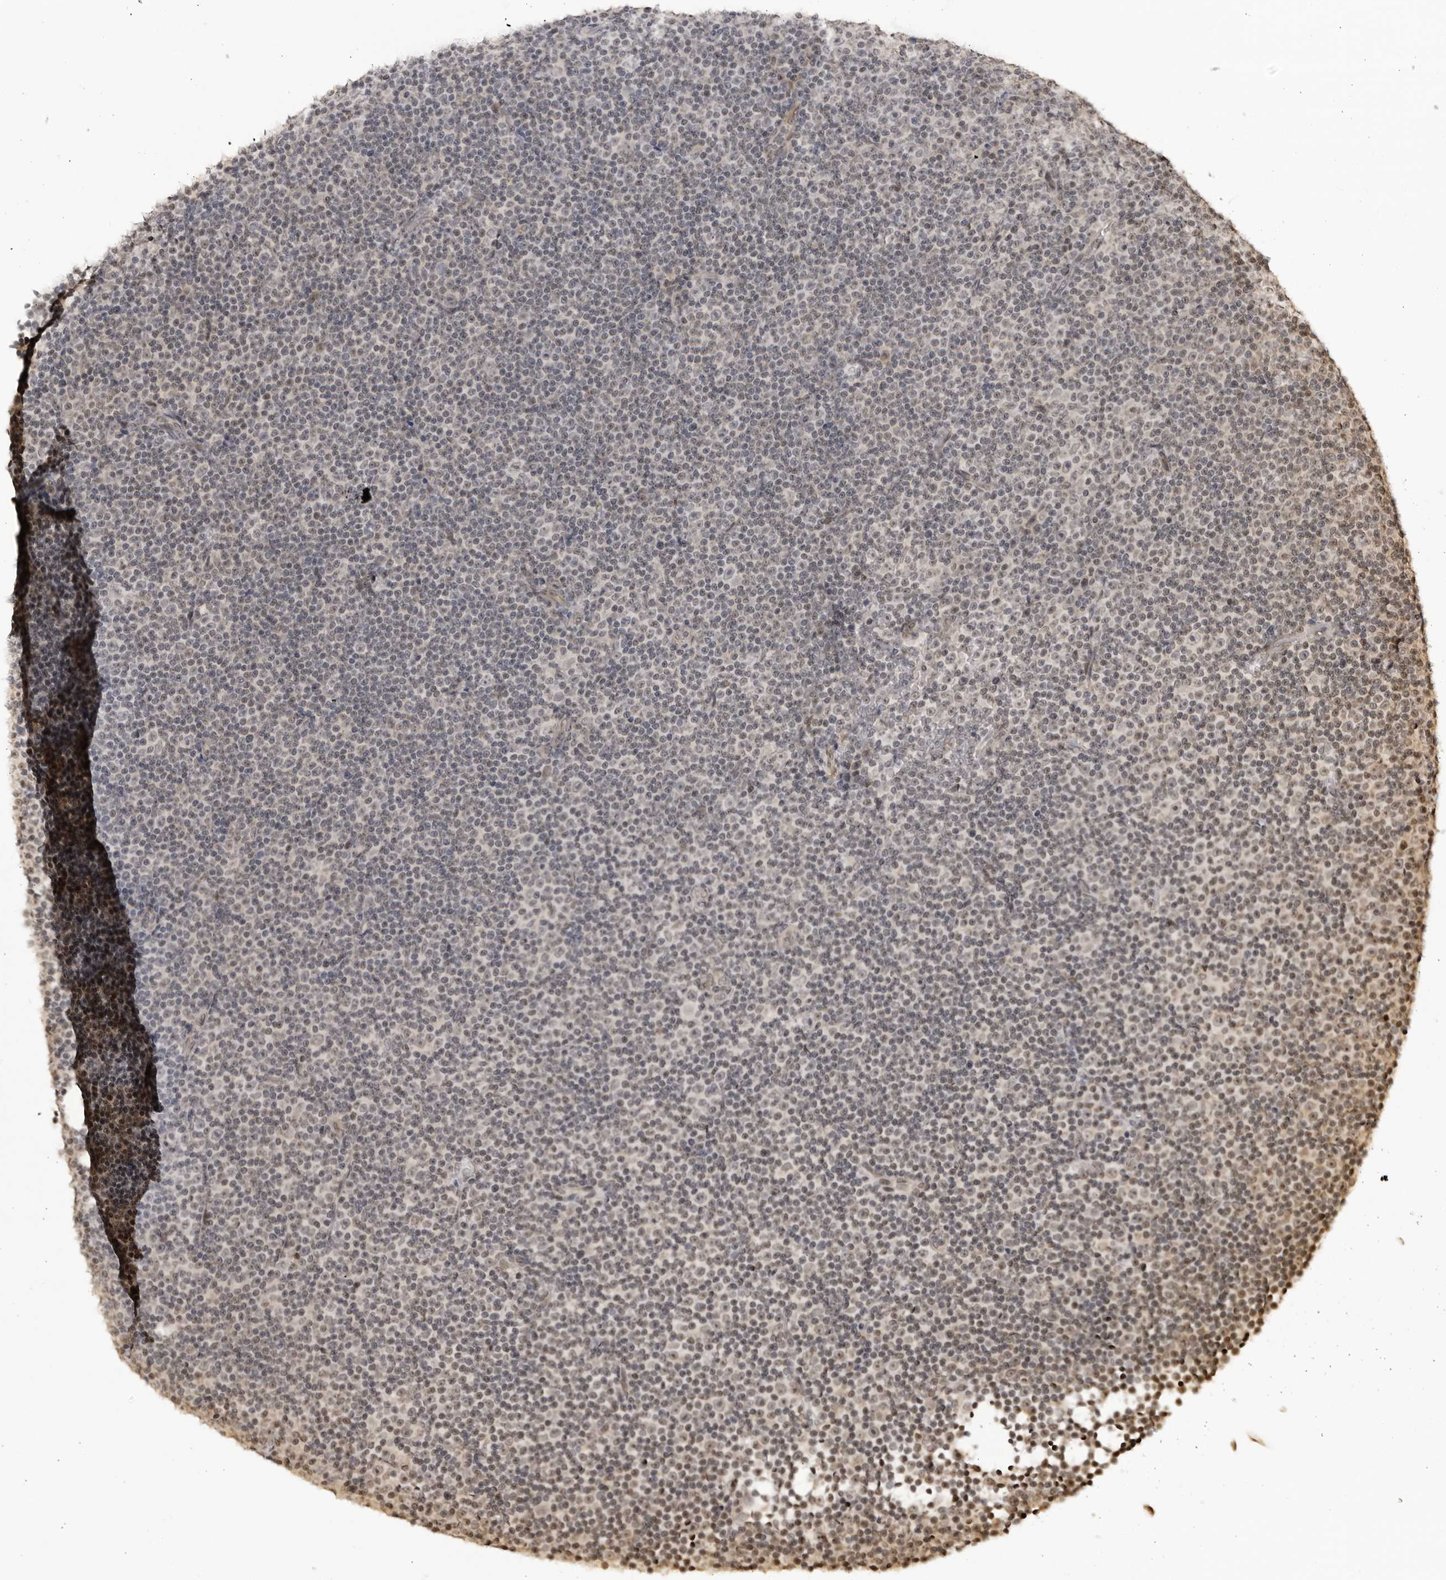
{"staining": {"intensity": "weak", "quantity": "<25%", "location": "nuclear"}, "tissue": "lymphoma", "cell_type": "Tumor cells", "image_type": "cancer", "snomed": [{"axis": "morphology", "description": "Malignant lymphoma, non-Hodgkin's type, Low grade"}, {"axis": "topography", "description": "Lymph node"}], "caption": "This is an IHC histopathology image of human low-grade malignant lymphoma, non-Hodgkin's type. There is no staining in tumor cells.", "gene": "RASGEF1C", "patient": {"sex": "female", "age": 67}}